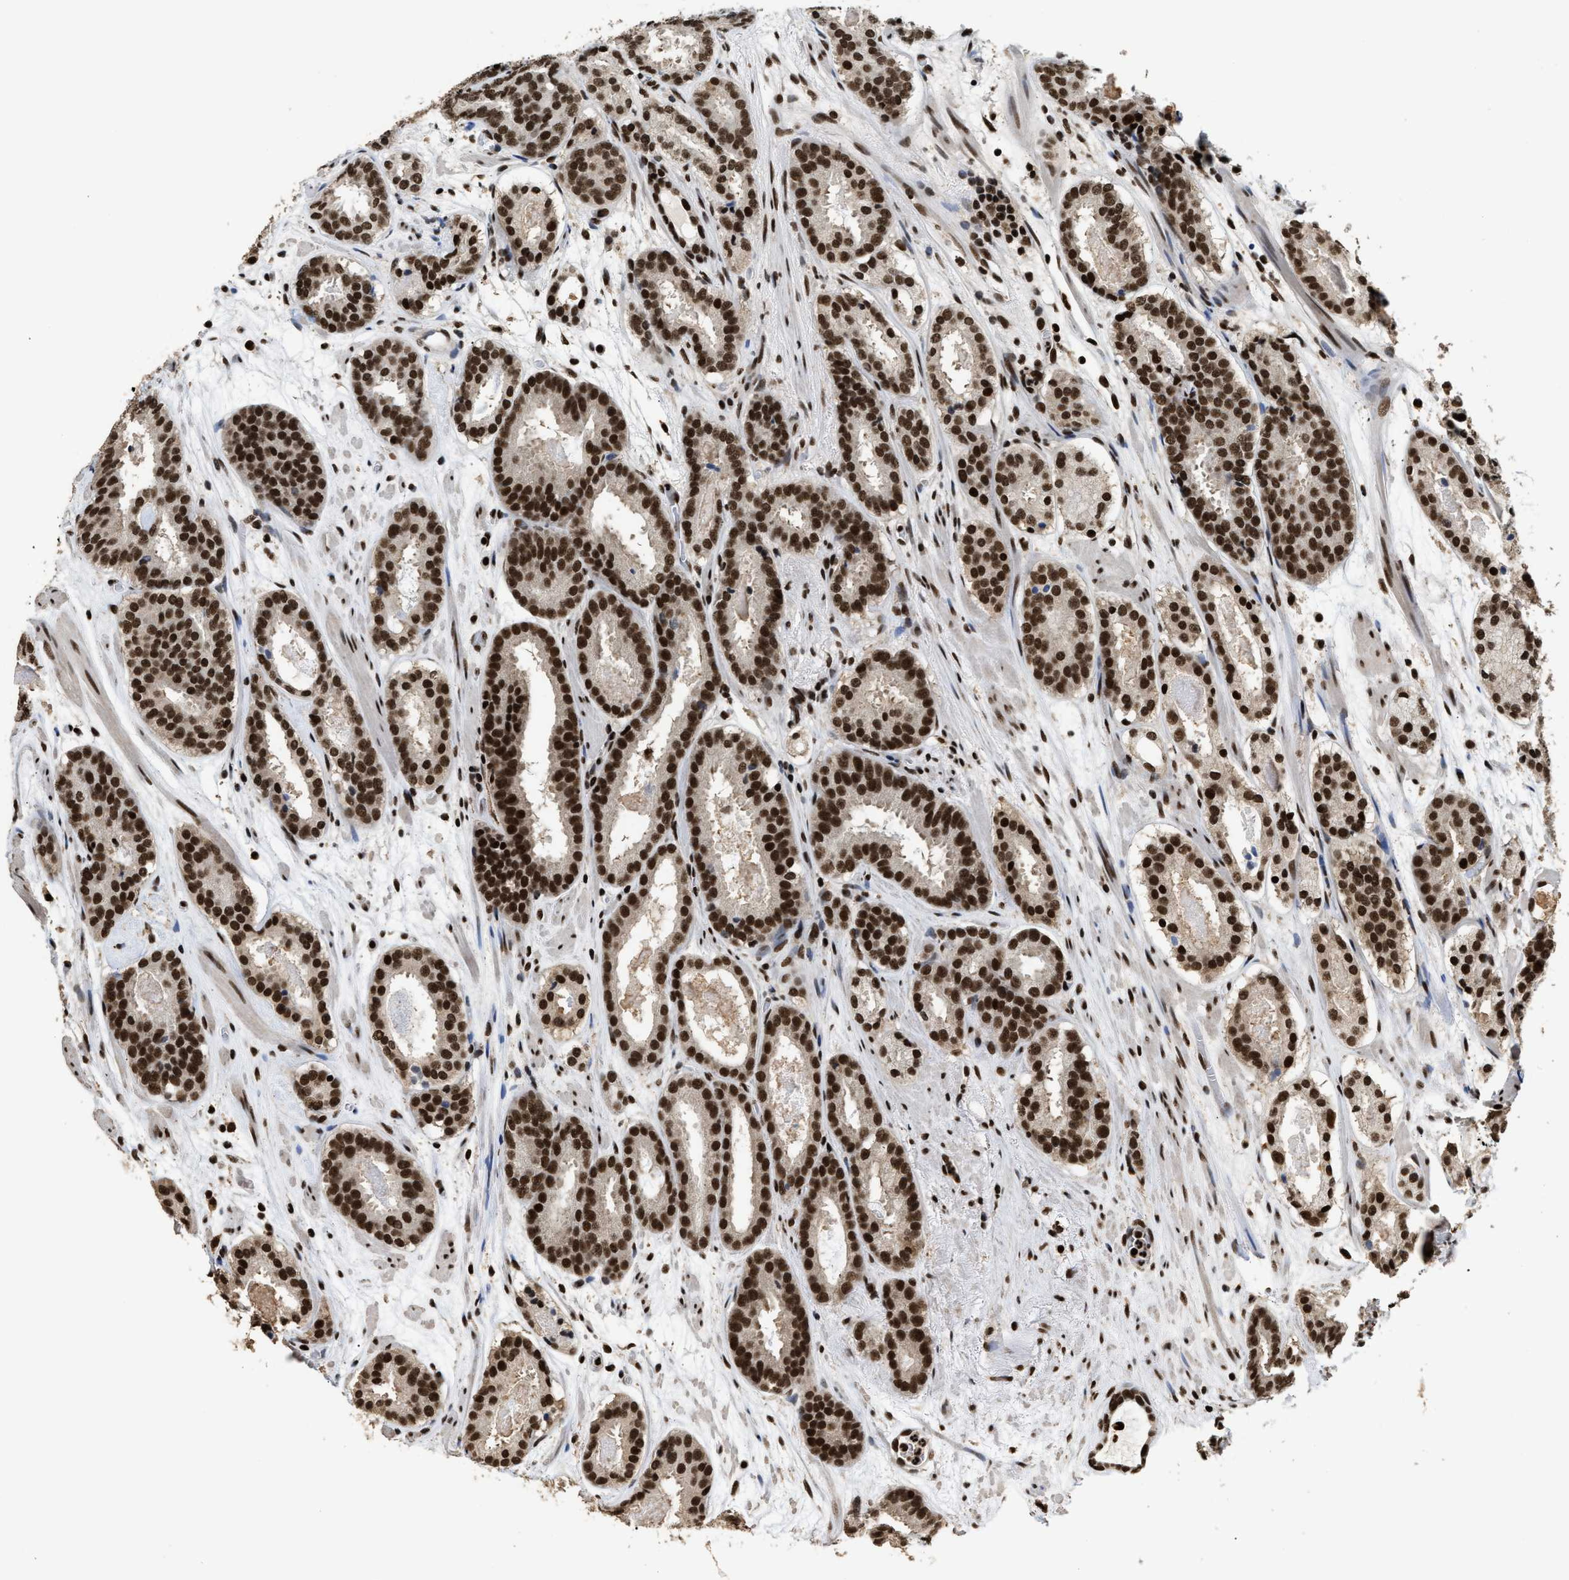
{"staining": {"intensity": "strong", "quantity": ">75%", "location": "nuclear"}, "tissue": "prostate cancer", "cell_type": "Tumor cells", "image_type": "cancer", "snomed": [{"axis": "morphology", "description": "Adenocarcinoma, Low grade"}, {"axis": "topography", "description": "Prostate"}], "caption": "IHC of prostate adenocarcinoma (low-grade) demonstrates high levels of strong nuclear staining in about >75% of tumor cells.", "gene": "RAD21", "patient": {"sex": "male", "age": 69}}